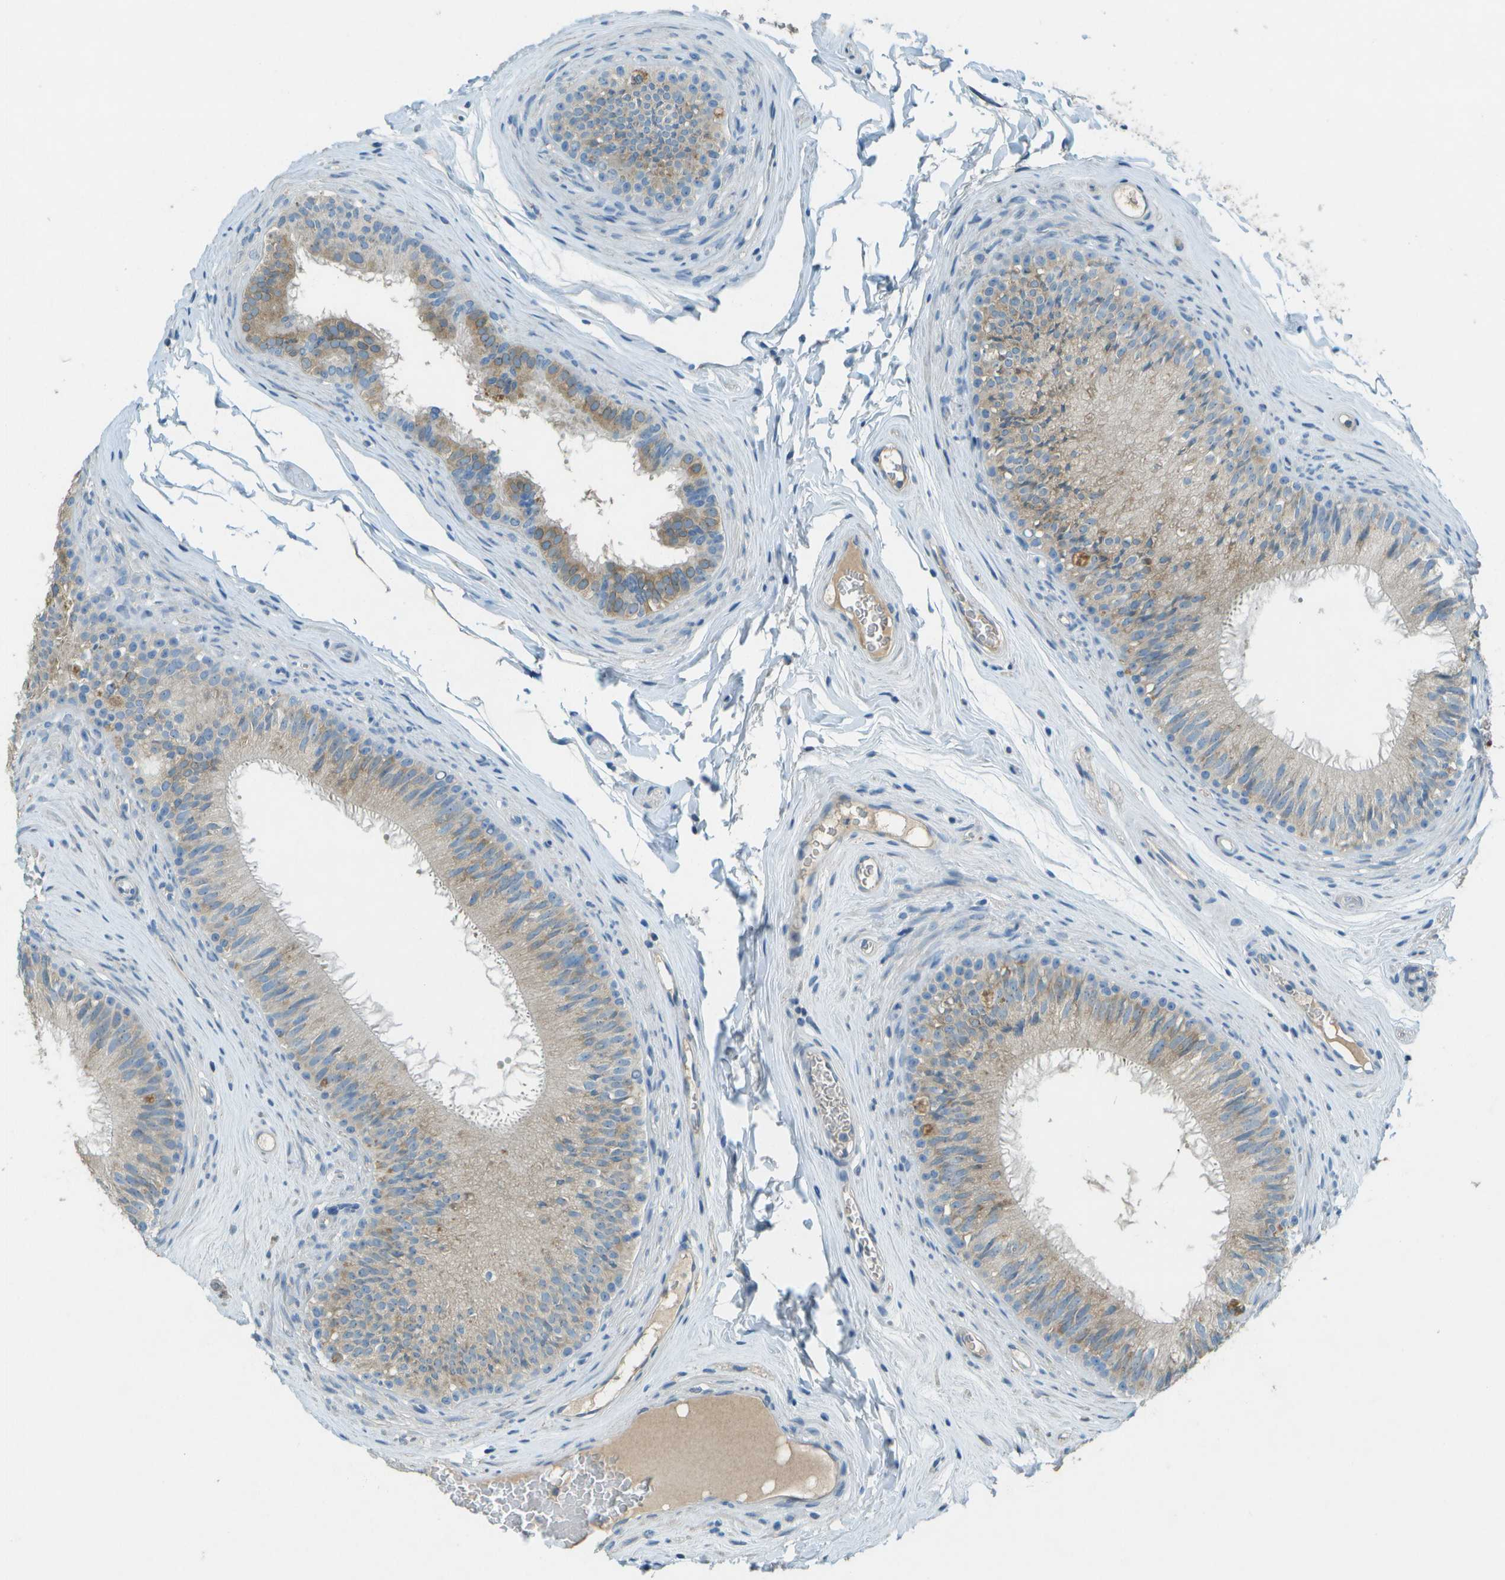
{"staining": {"intensity": "moderate", "quantity": ">75%", "location": "cytoplasmic/membranous"}, "tissue": "epididymis", "cell_type": "Glandular cells", "image_type": "normal", "snomed": [{"axis": "morphology", "description": "Normal tissue, NOS"}, {"axis": "topography", "description": "Testis"}, {"axis": "topography", "description": "Epididymis"}], "caption": "This micrograph reveals IHC staining of normal human epididymis, with medium moderate cytoplasmic/membranous staining in approximately >75% of glandular cells.", "gene": "LGI2", "patient": {"sex": "male", "age": 36}}